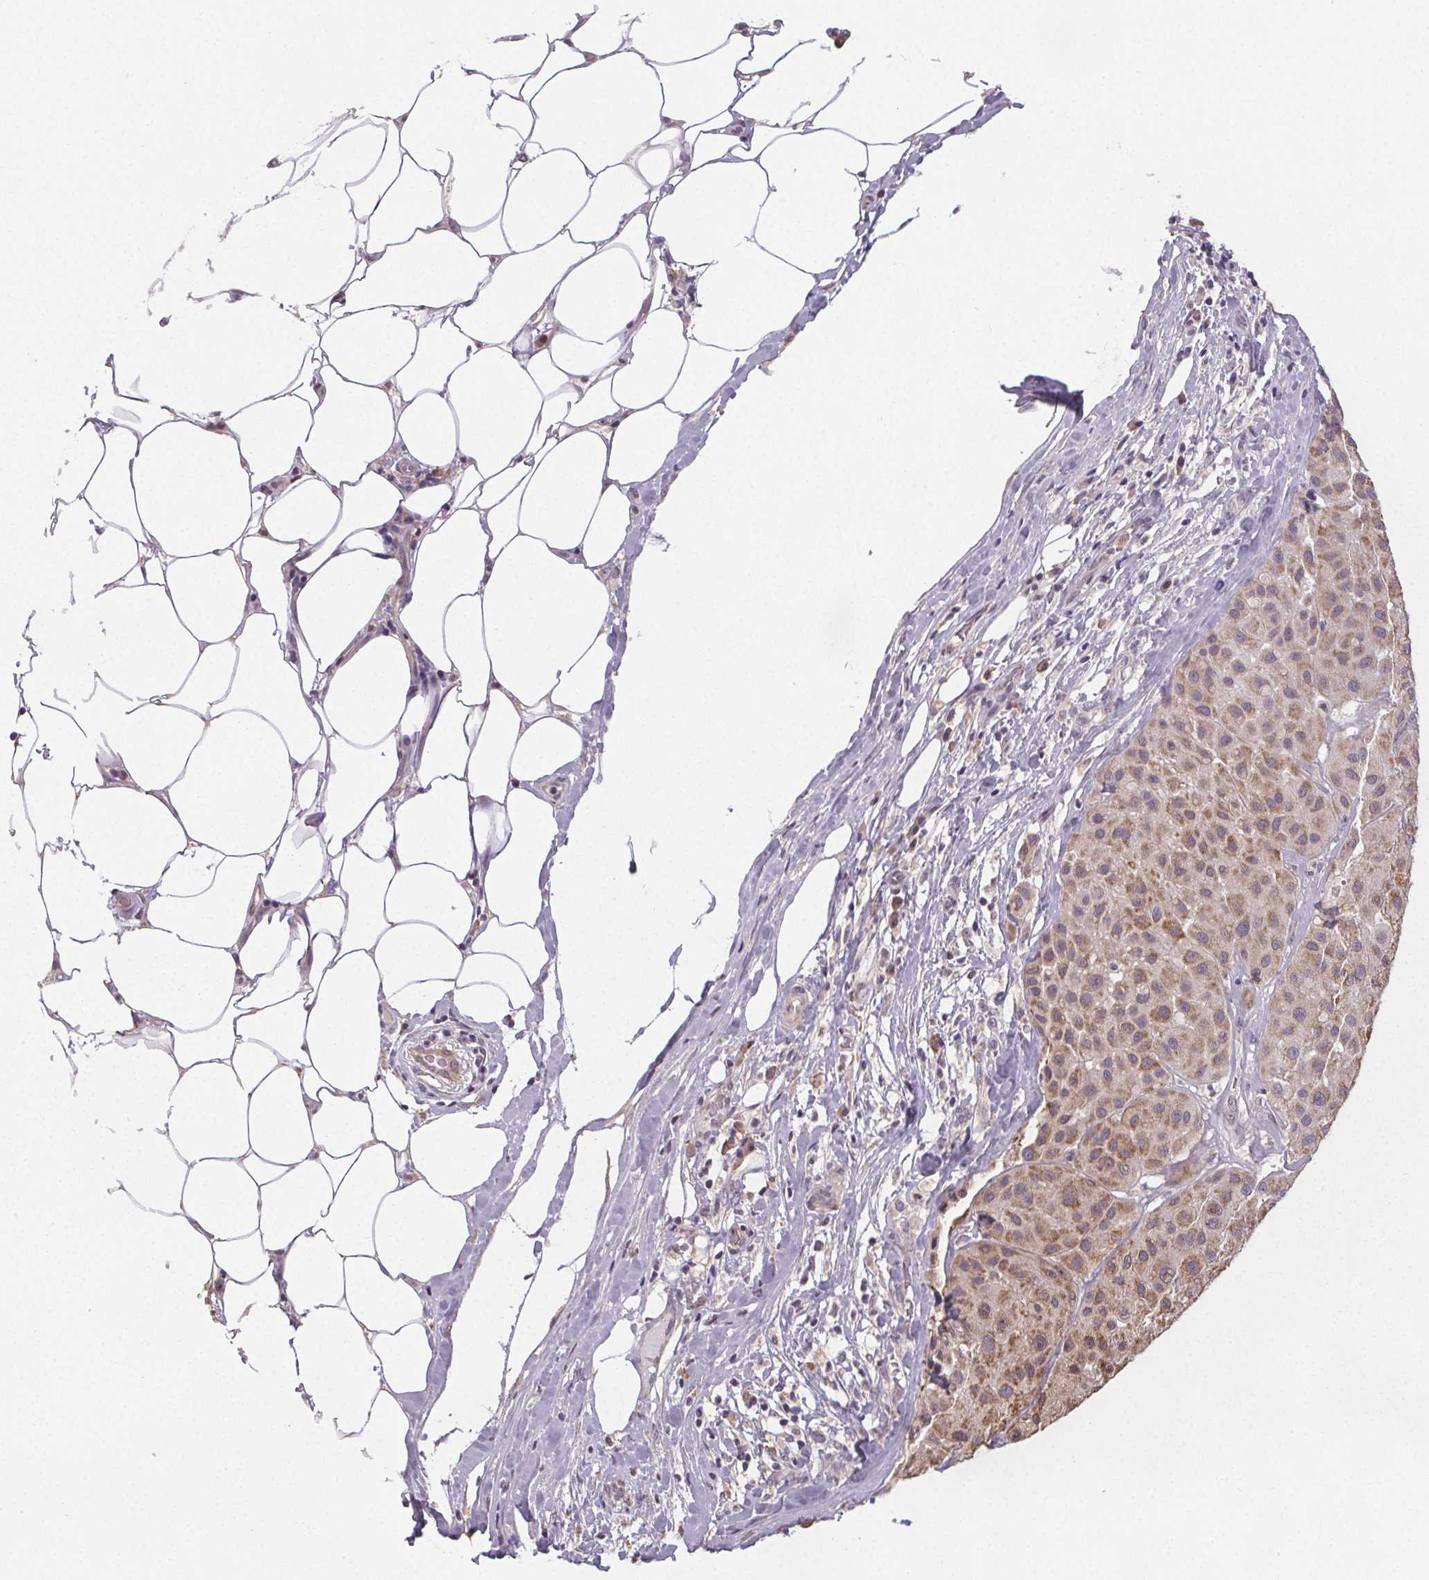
{"staining": {"intensity": "moderate", "quantity": ">75%", "location": "cytoplasmic/membranous"}, "tissue": "melanoma", "cell_type": "Tumor cells", "image_type": "cancer", "snomed": [{"axis": "morphology", "description": "Malignant melanoma, Metastatic site"}, {"axis": "topography", "description": "Smooth muscle"}], "caption": "The immunohistochemical stain labels moderate cytoplasmic/membranous staining in tumor cells of melanoma tissue. The staining is performed using DAB (3,3'-diaminobenzidine) brown chromogen to label protein expression. The nuclei are counter-stained blue using hematoxylin.", "gene": "SLC26A2", "patient": {"sex": "male", "age": 41}}